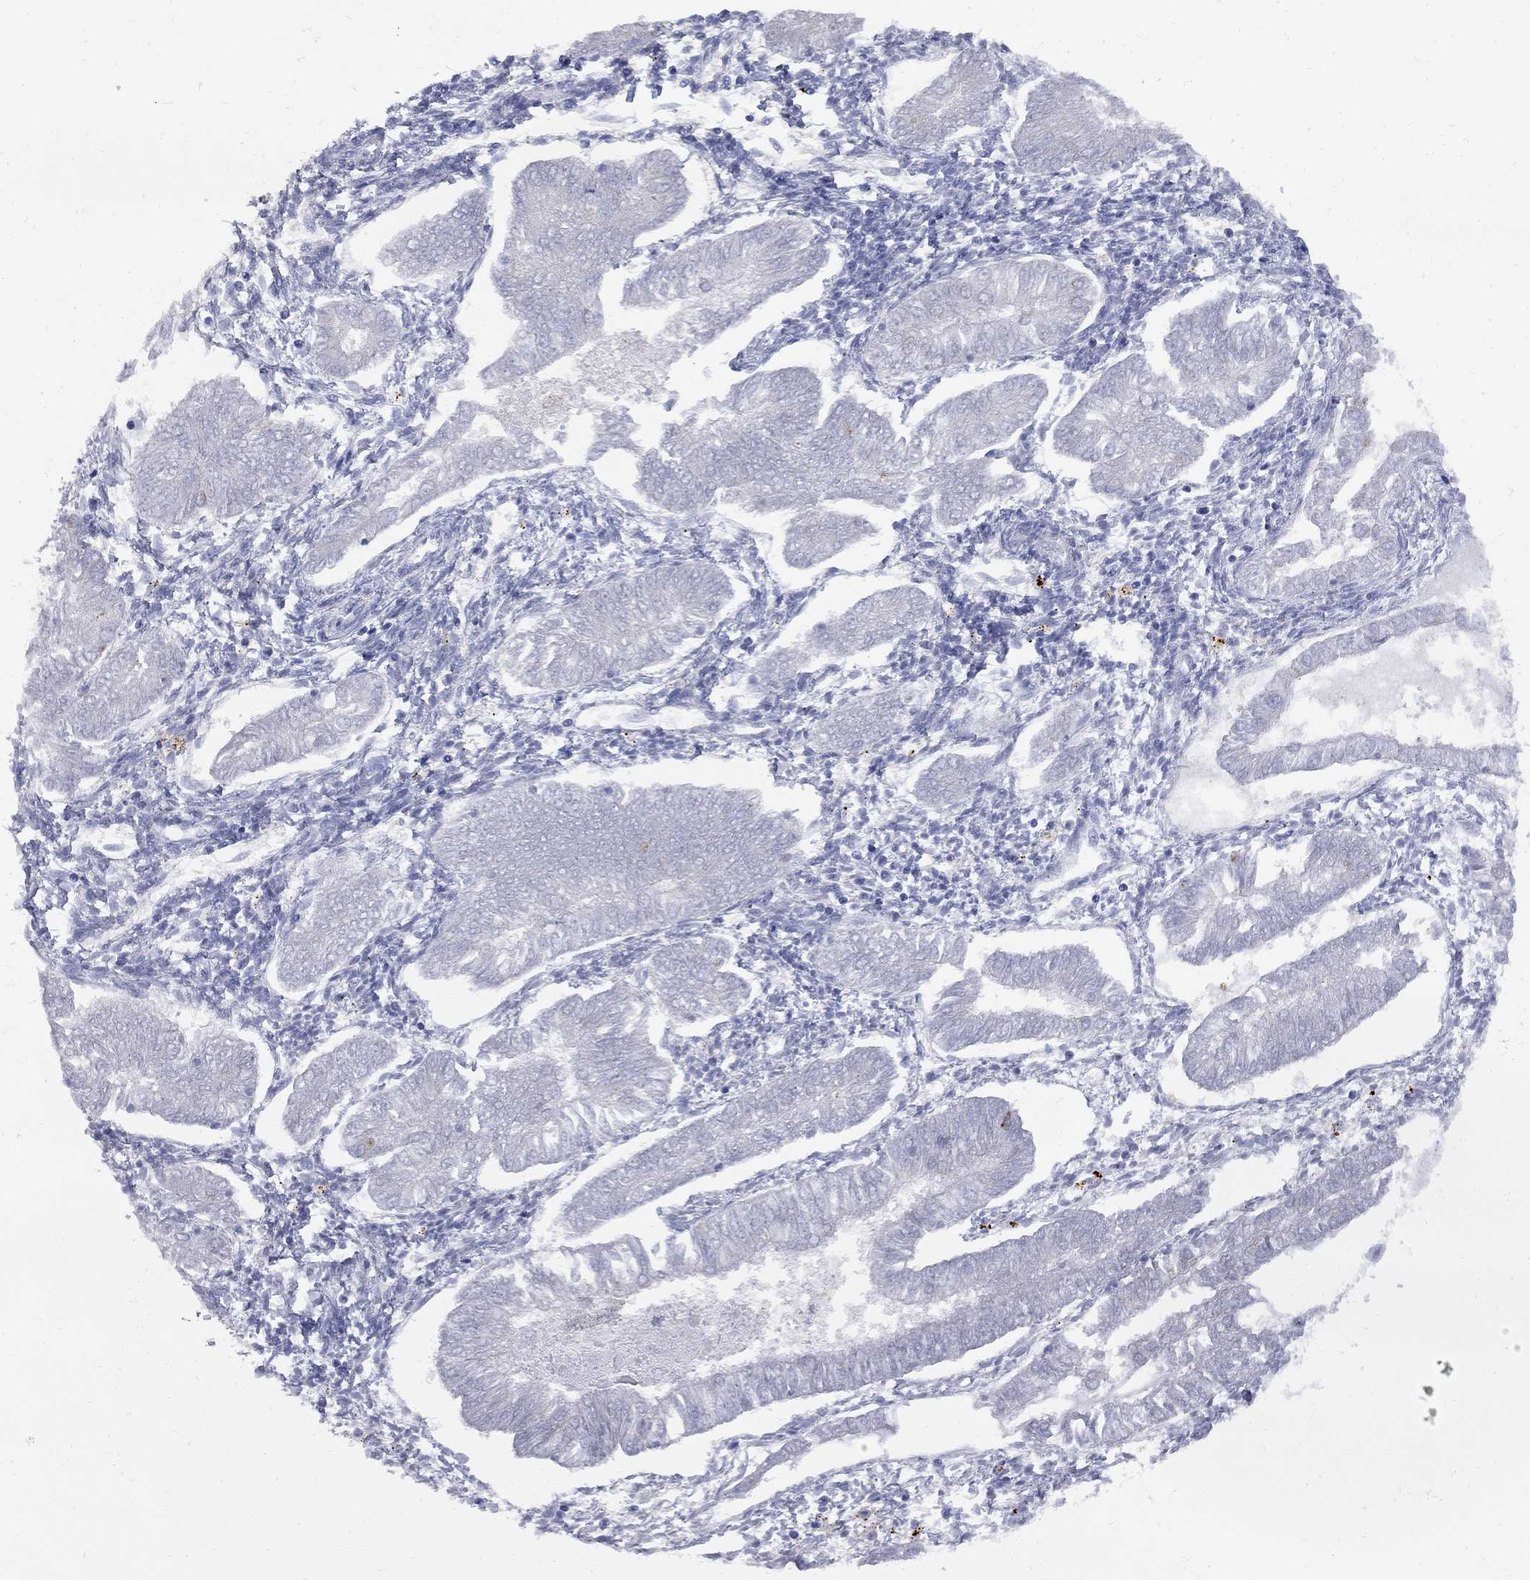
{"staining": {"intensity": "negative", "quantity": "none", "location": "none"}, "tissue": "endometrial cancer", "cell_type": "Tumor cells", "image_type": "cancer", "snomed": [{"axis": "morphology", "description": "Adenocarcinoma, NOS"}, {"axis": "topography", "description": "Endometrium"}], "caption": "This is a photomicrograph of immunohistochemistry staining of endometrial cancer, which shows no positivity in tumor cells.", "gene": "MTHFR", "patient": {"sex": "female", "age": 53}}